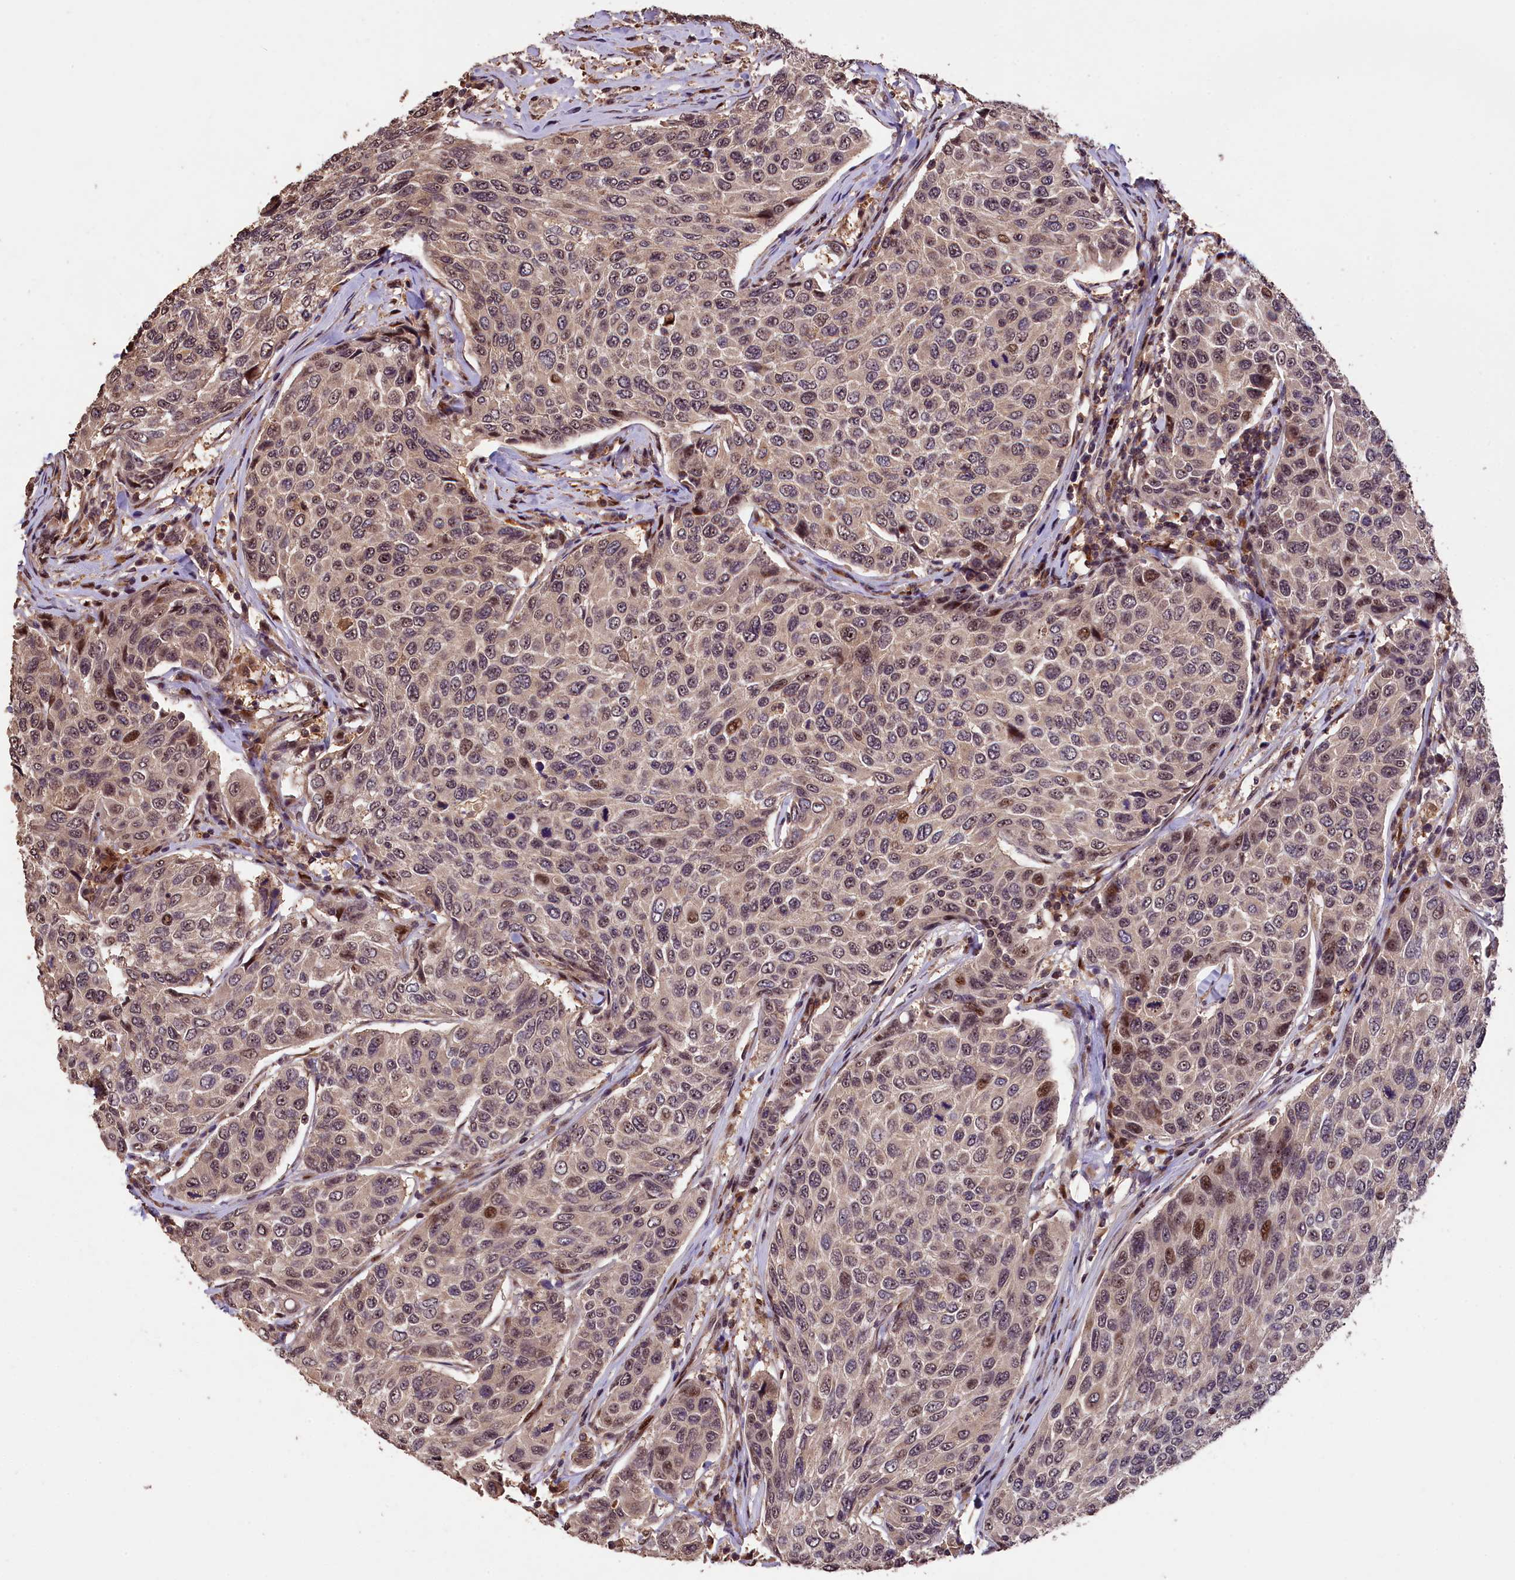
{"staining": {"intensity": "moderate", "quantity": "<25%", "location": "nuclear"}, "tissue": "breast cancer", "cell_type": "Tumor cells", "image_type": "cancer", "snomed": [{"axis": "morphology", "description": "Duct carcinoma"}, {"axis": "topography", "description": "Breast"}], "caption": "A photomicrograph of human intraductal carcinoma (breast) stained for a protein exhibits moderate nuclear brown staining in tumor cells.", "gene": "PHAF1", "patient": {"sex": "female", "age": 55}}